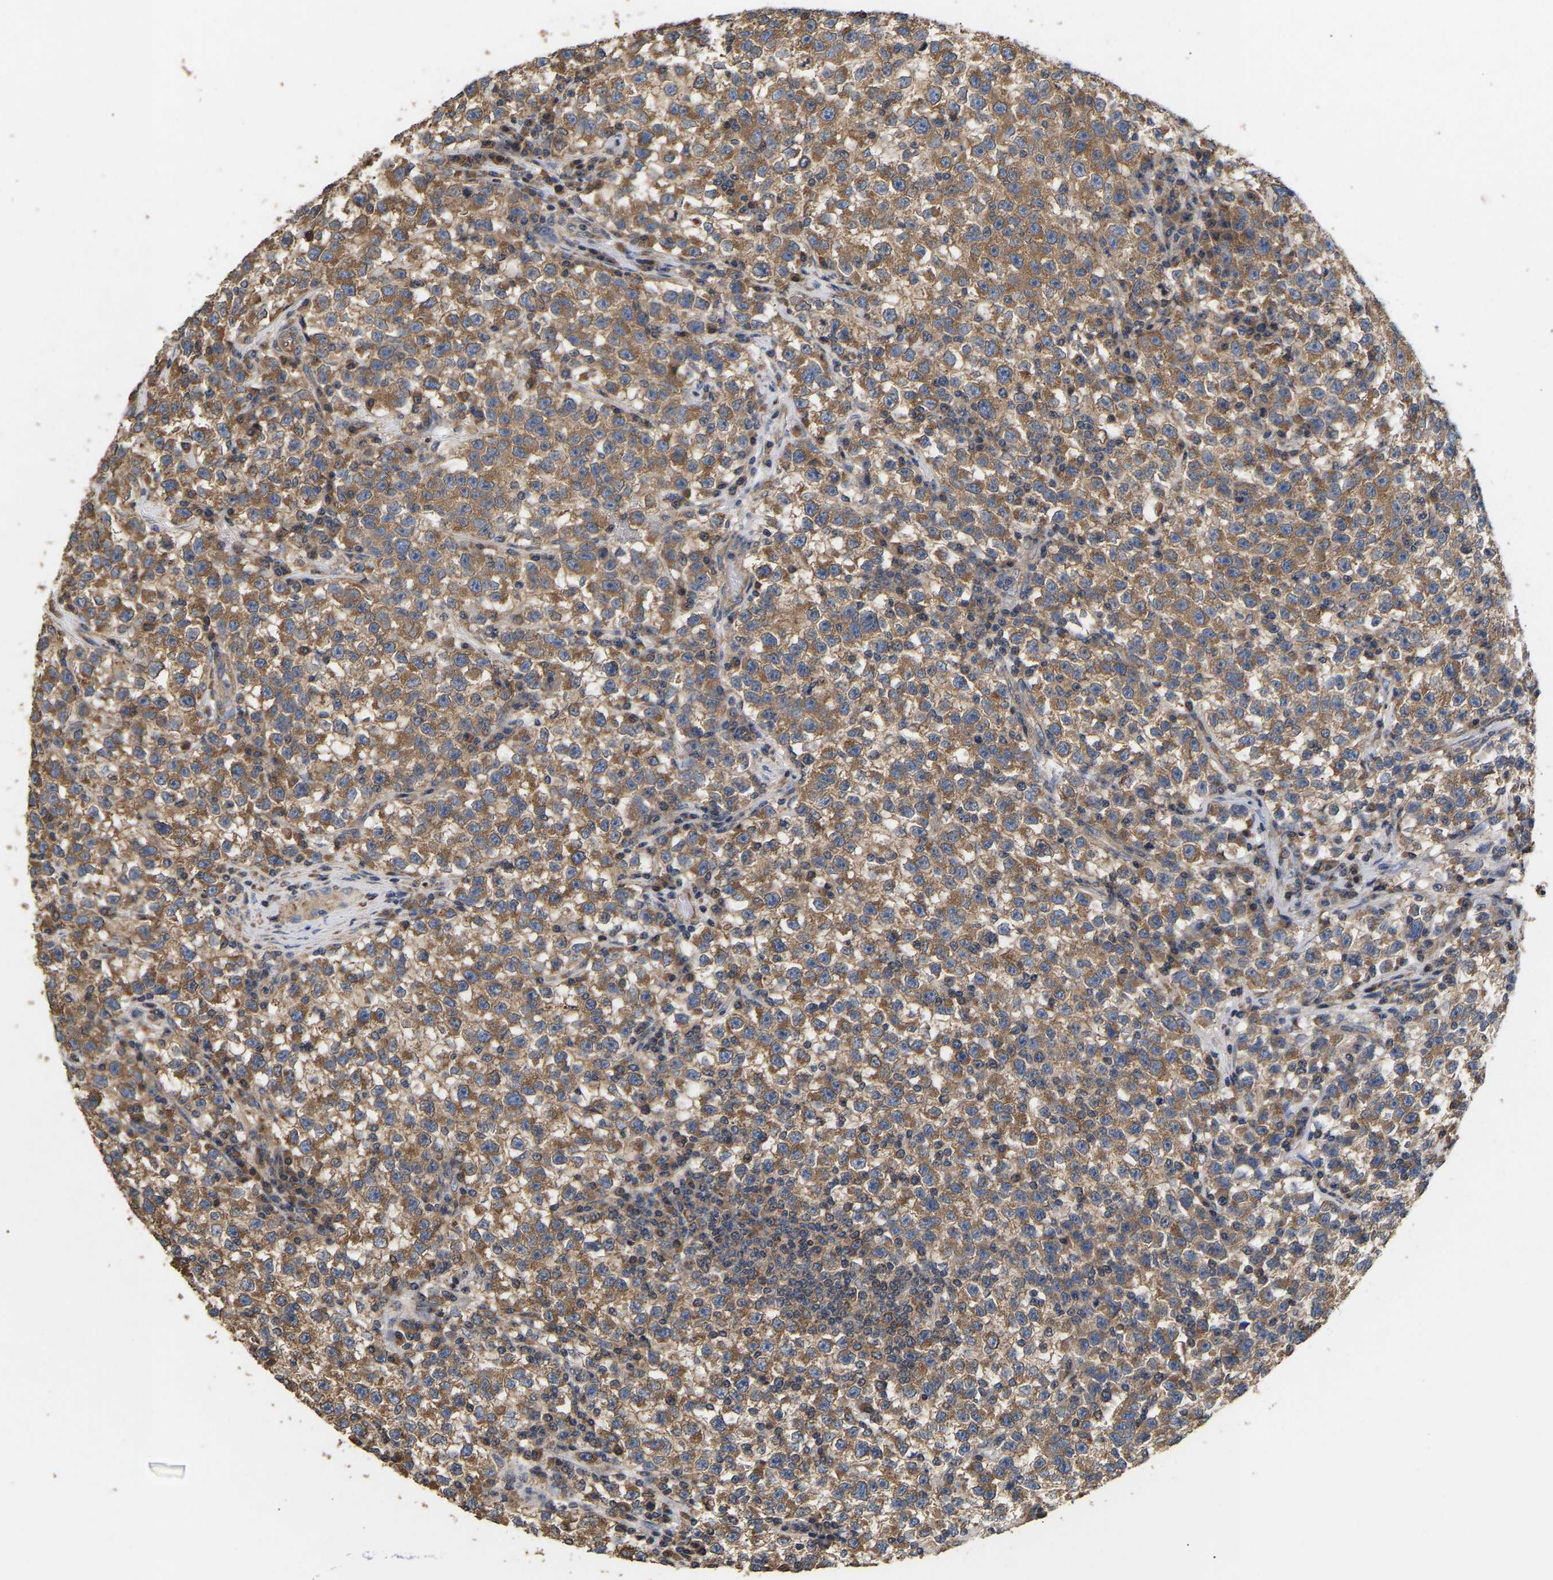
{"staining": {"intensity": "moderate", "quantity": ">75%", "location": "cytoplasmic/membranous"}, "tissue": "testis cancer", "cell_type": "Tumor cells", "image_type": "cancer", "snomed": [{"axis": "morphology", "description": "Seminoma, NOS"}, {"axis": "topography", "description": "Testis"}], "caption": "There is medium levels of moderate cytoplasmic/membranous positivity in tumor cells of testis cancer, as demonstrated by immunohistochemical staining (brown color).", "gene": "AIMP2", "patient": {"sex": "male", "age": 22}}